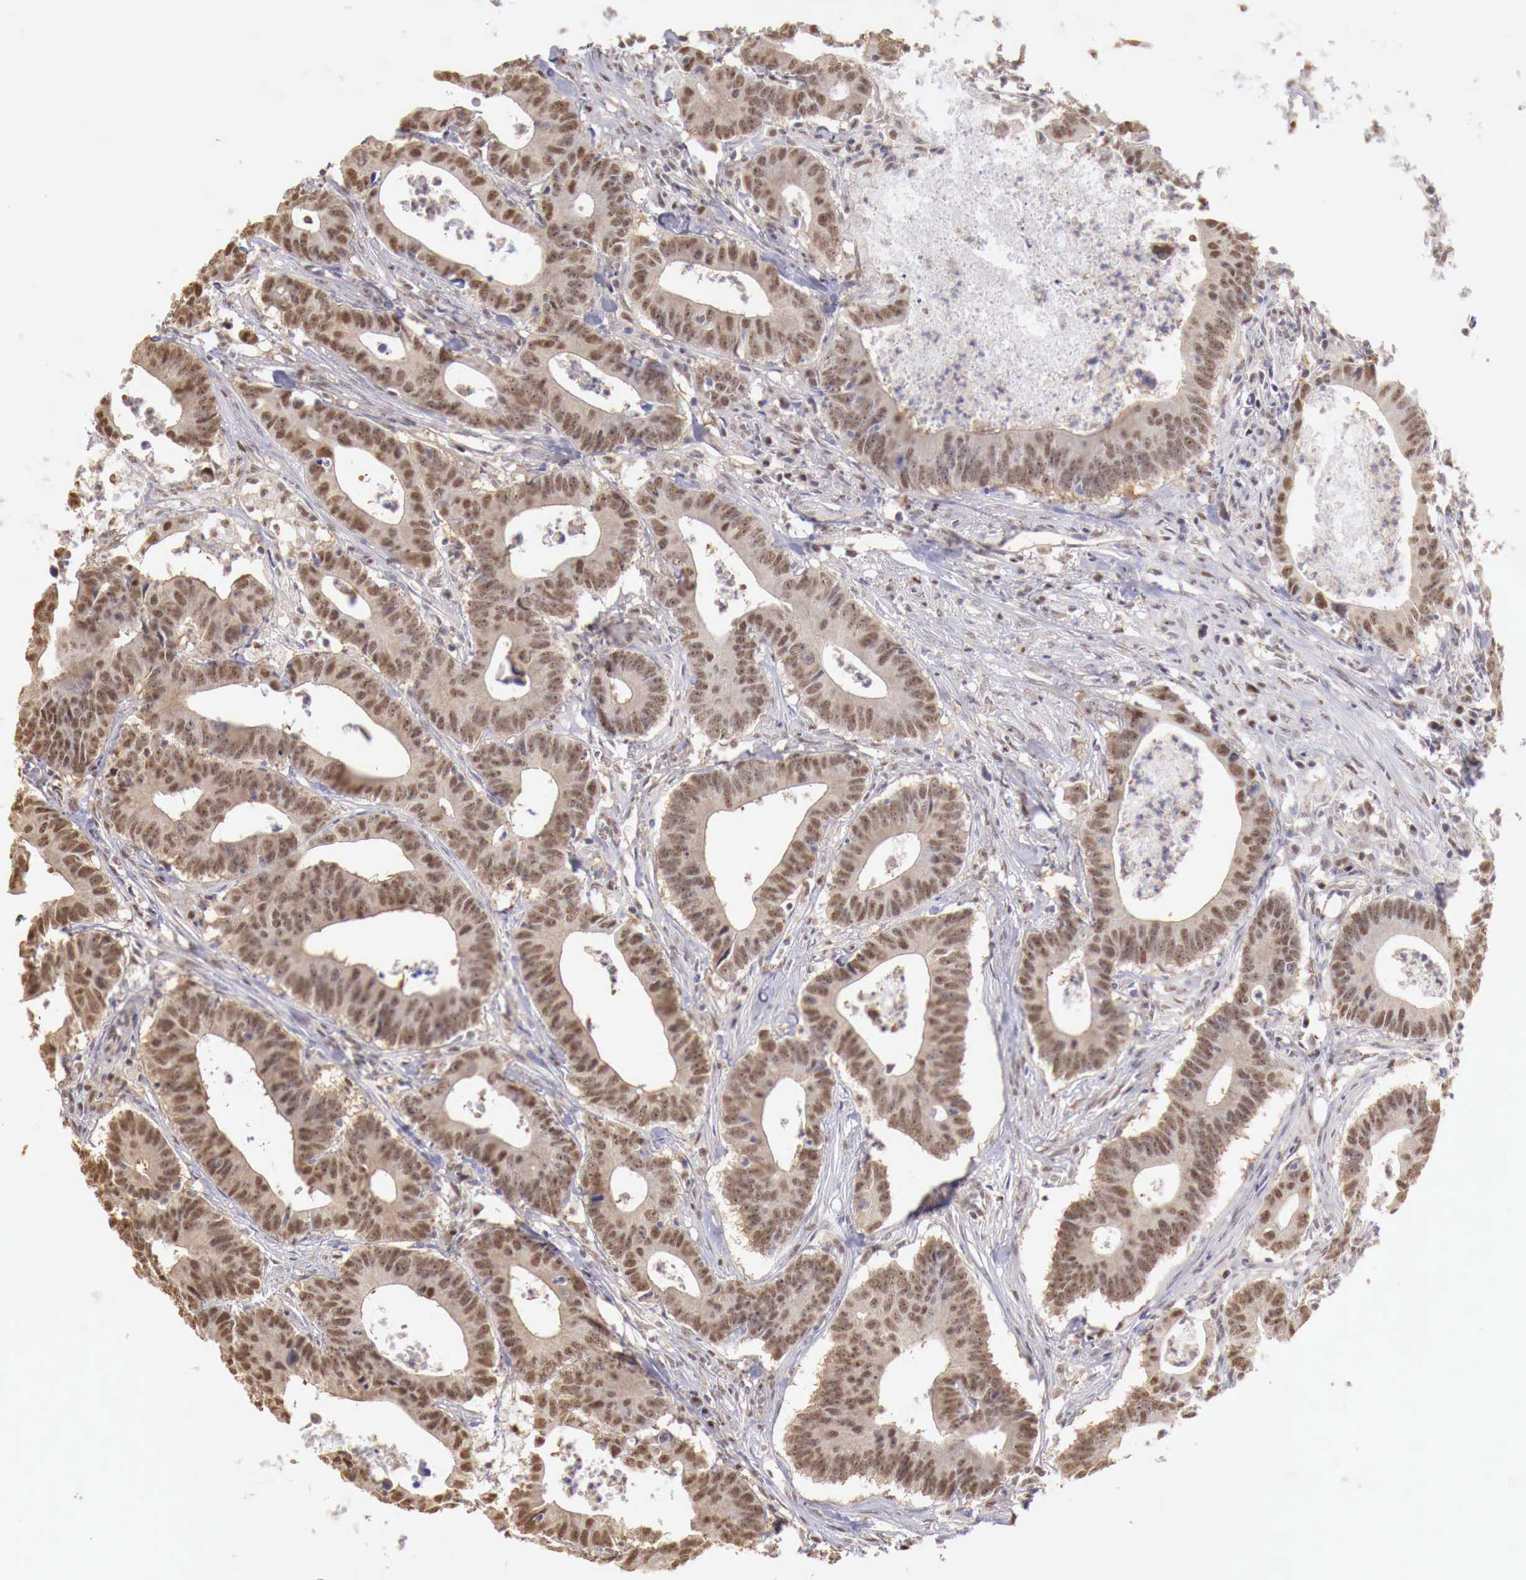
{"staining": {"intensity": "moderate", "quantity": "25%-75%", "location": "nuclear"}, "tissue": "colorectal cancer", "cell_type": "Tumor cells", "image_type": "cancer", "snomed": [{"axis": "morphology", "description": "Adenocarcinoma, NOS"}, {"axis": "topography", "description": "Colon"}], "caption": "Human colorectal cancer stained with a brown dye shows moderate nuclear positive positivity in about 25%-75% of tumor cells.", "gene": "UBA1", "patient": {"sex": "male", "age": 55}}